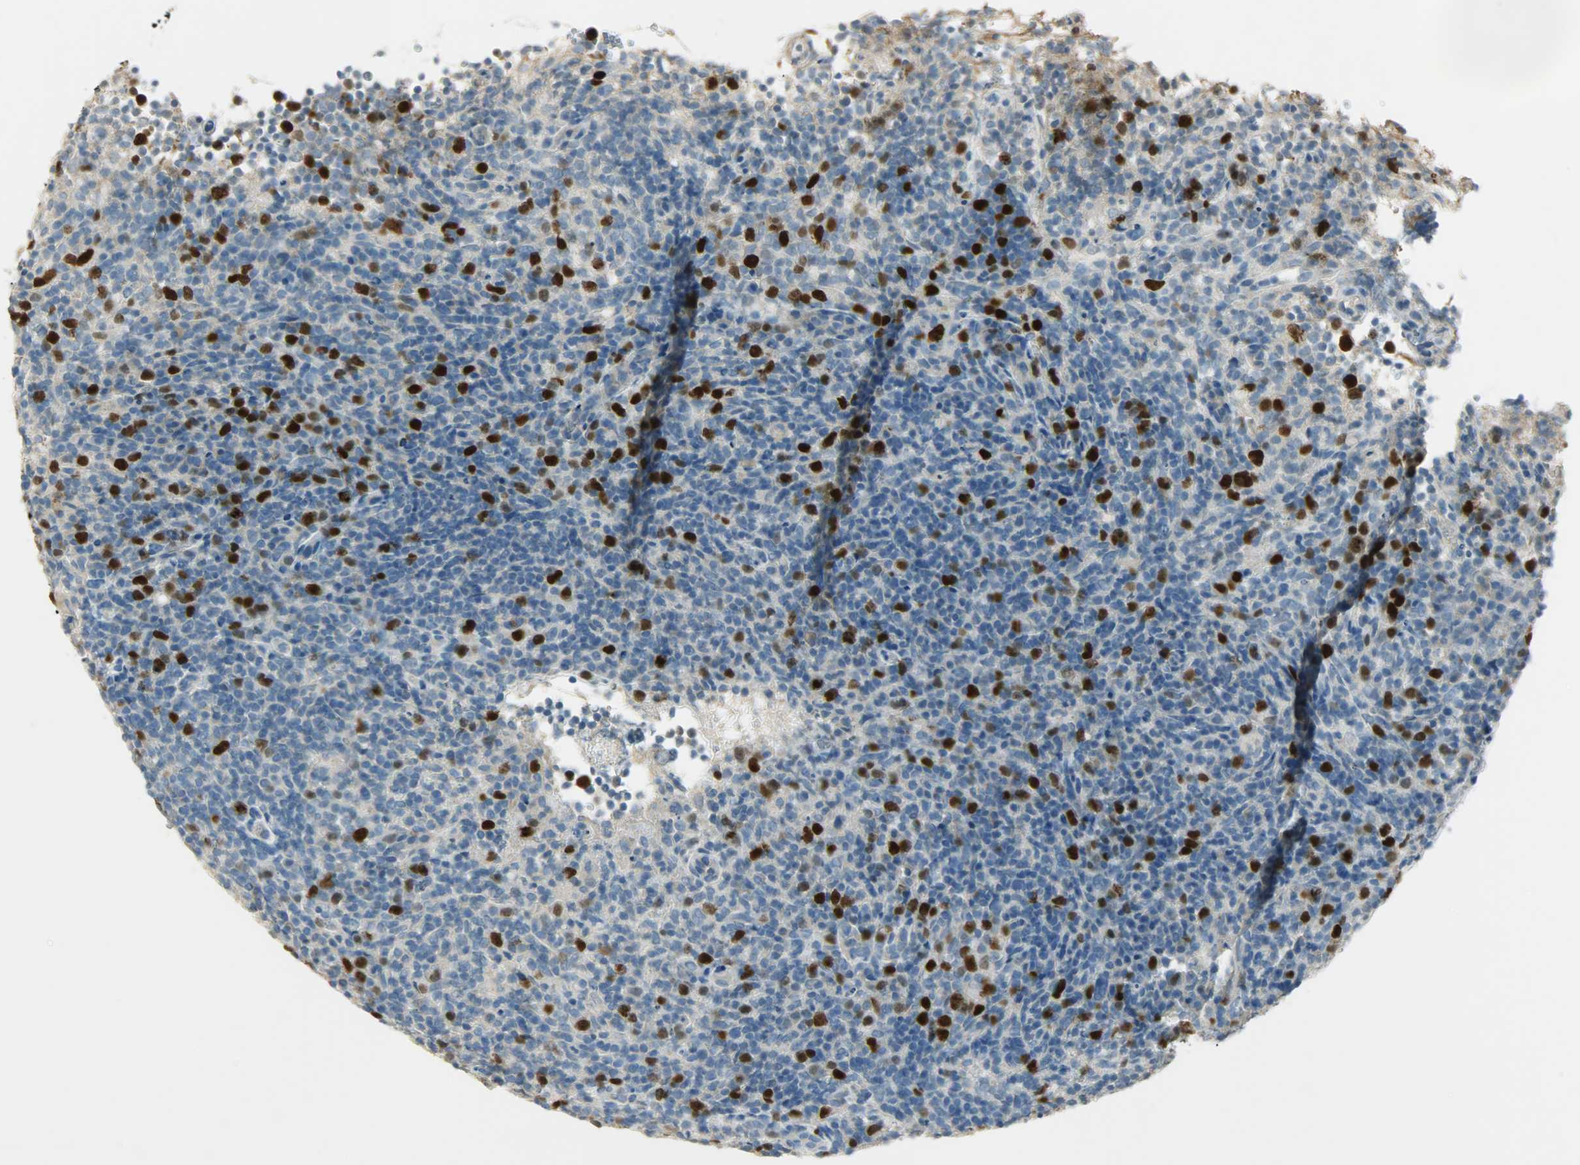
{"staining": {"intensity": "strong", "quantity": "<25%", "location": "cytoplasmic/membranous,nuclear"}, "tissue": "lymphoma", "cell_type": "Tumor cells", "image_type": "cancer", "snomed": [{"axis": "morphology", "description": "Malignant lymphoma, non-Hodgkin's type, High grade"}, {"axis": "topography", "description": "Lymph node"}], "caption": "Immunohistochemistry of human malignant lymphoma, non-Hodgkin's type (high-grade) displays medium levels of strong cytoplasmic/membranous and nuclear positivity in about <25% of tumor cells. (brown staining indicates protein expression, while blue staining denotes nuclei).", "gene": "TPX2", "patient": {"sex": "female", "age": 76}}